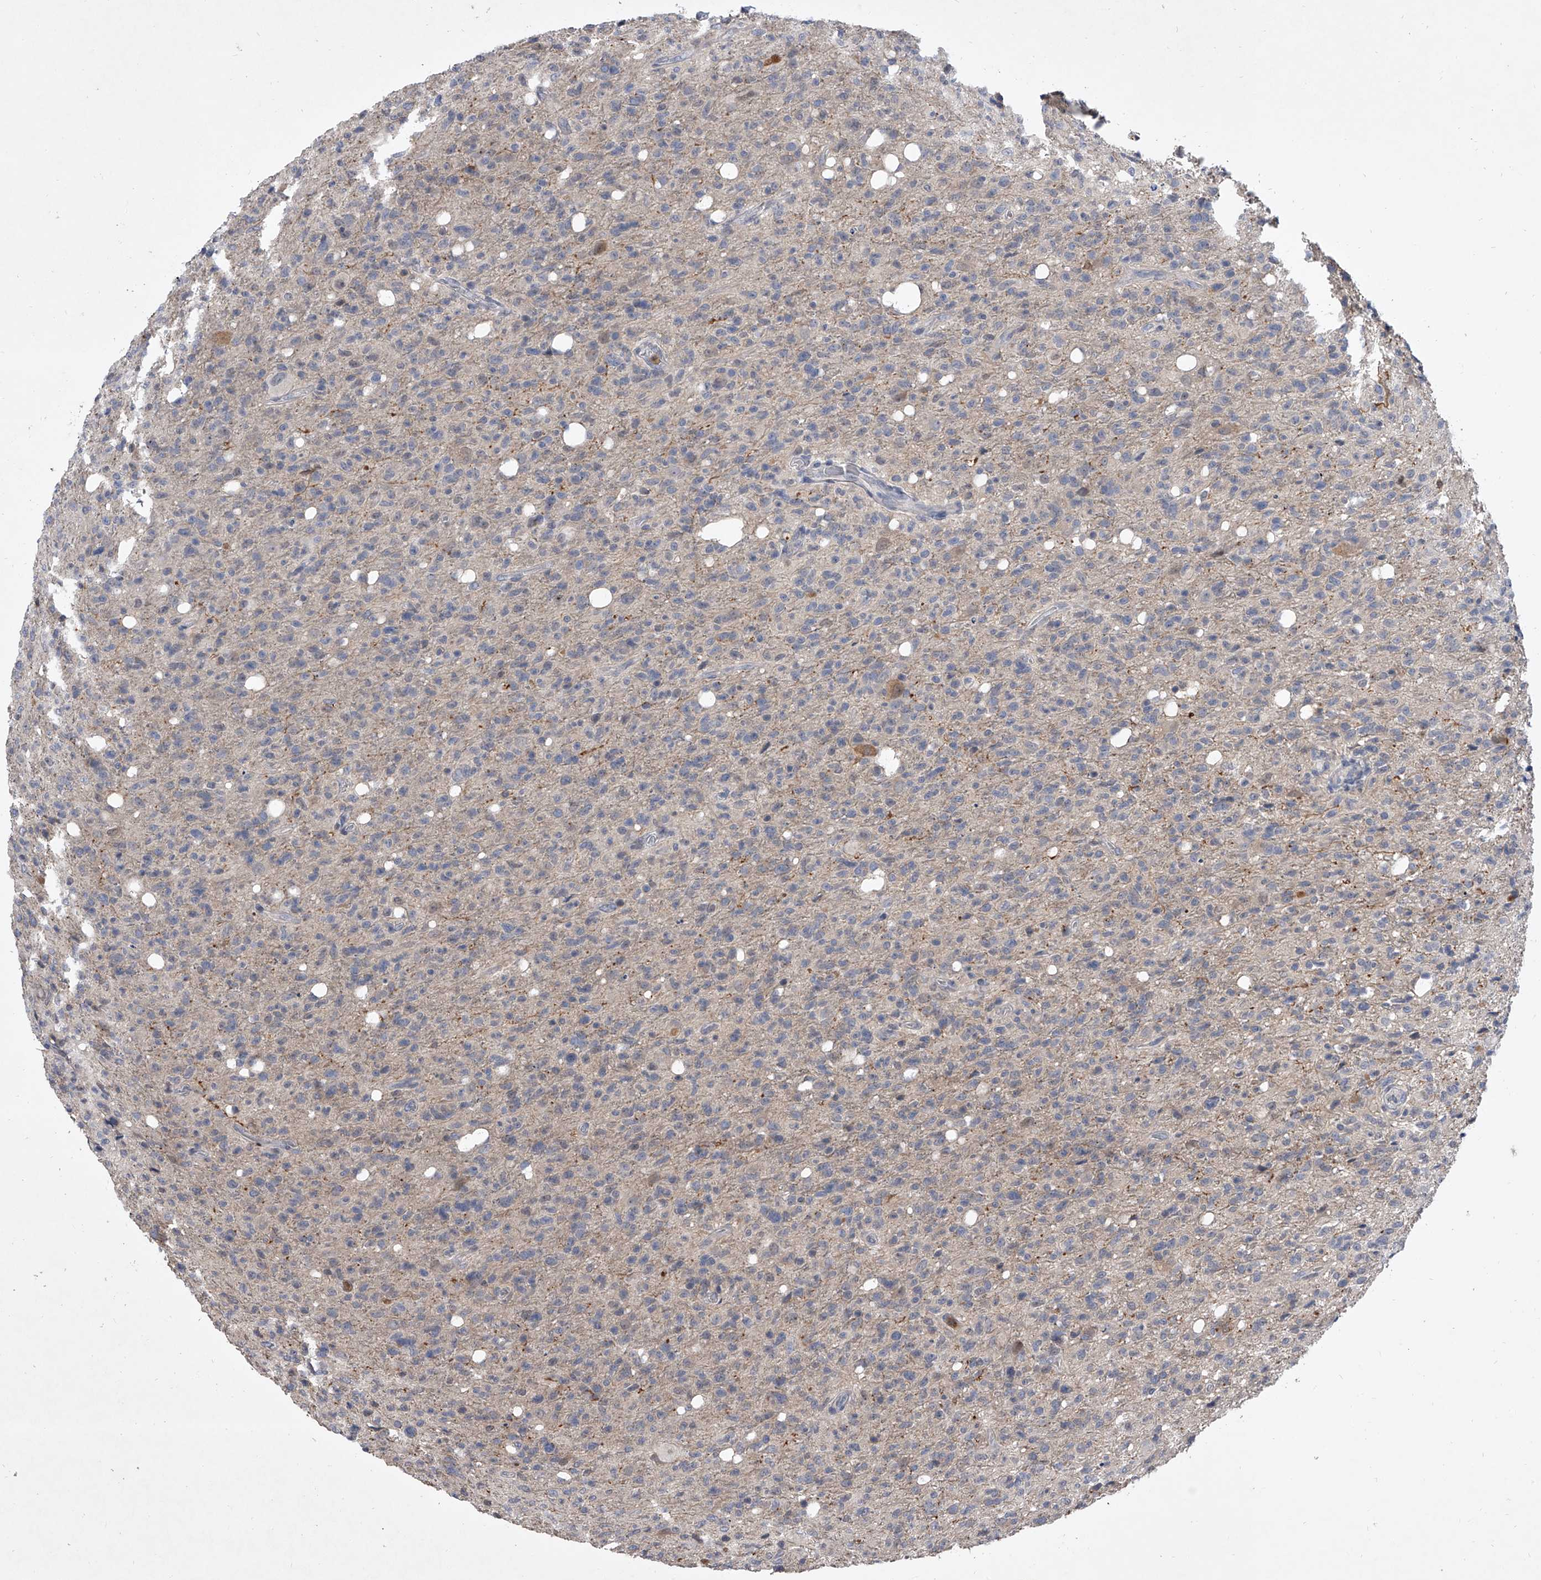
{"staining": {"intensity": "negative", "quantity": "none", "location": "none"}, "tissue": "glioma", "cell_type": "Tumor cells", "image_type": "cancer", "snomed": [{"axis": "morphology", "description": "Glioma, malignant, High grade"}, {"axis": "topography", "description": "Brain"}], "caption": "Tumor cells show no significant protein expression in malignant glioma (high-grade).", "gene": "BHLHE23", "patient": {"sex": "female", "age": 57}}